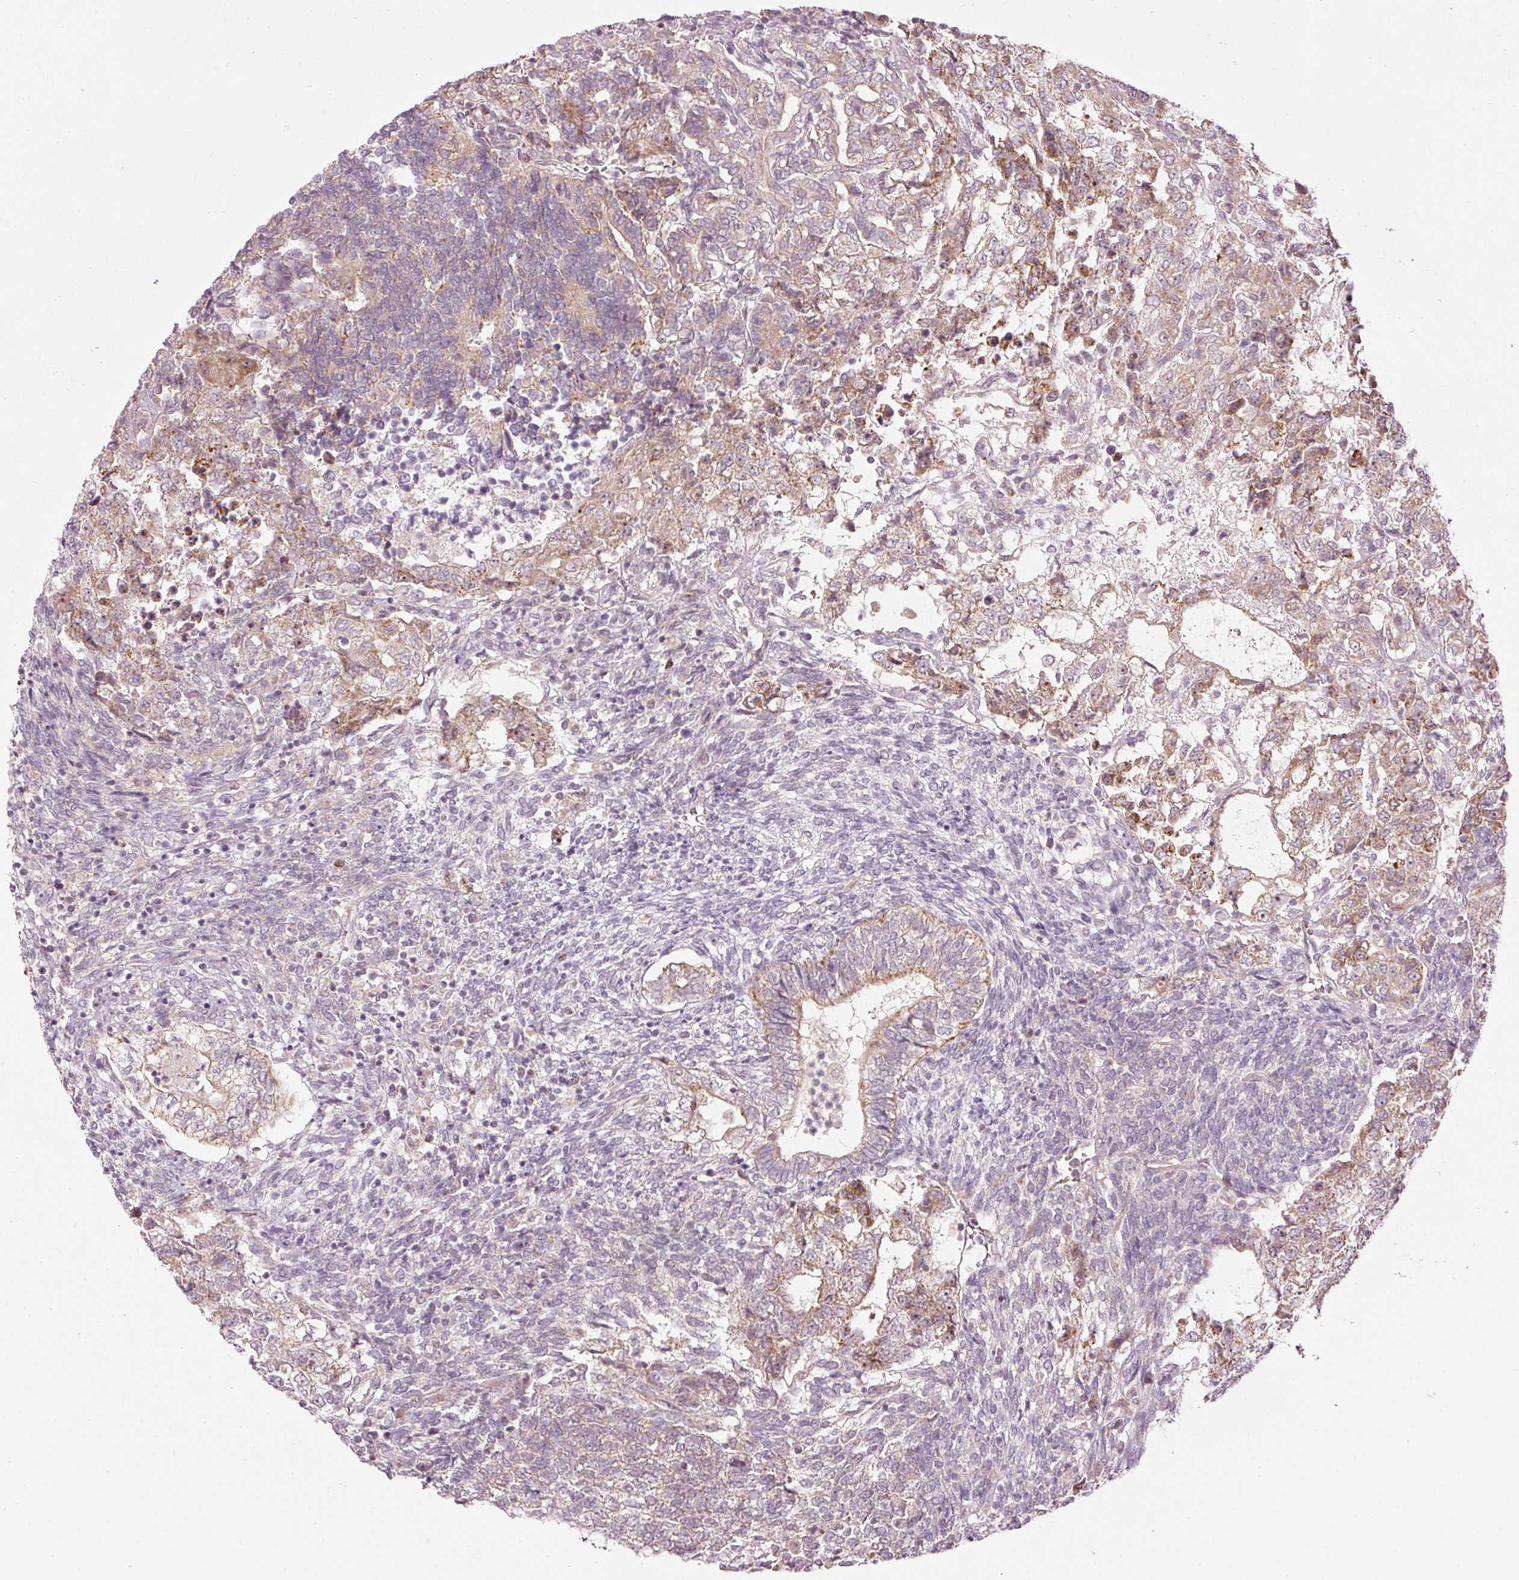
{"staining": {"intensity": "moderate", "quantity": "25%-75%", "location": "cytoplasmic/membranous"}, "tissue": "testis cancer", "cell_type": "Tumor cells", "image_type": "cancer", "snomed": [{"axis": "morphology", "description": "Carcinoma, Embryonal, NOS"}, {"axis": "topography", "description": "Testis"}], "caption": "Protein expression analysis of human testis cancer (embryonal carcinoma) reveals moderate cytoplasmic/membranous positivity in approximately 25%-75% of tumor cells.", "gene": "CDC20B", "patient": {"sex": "male", "age": 23}}